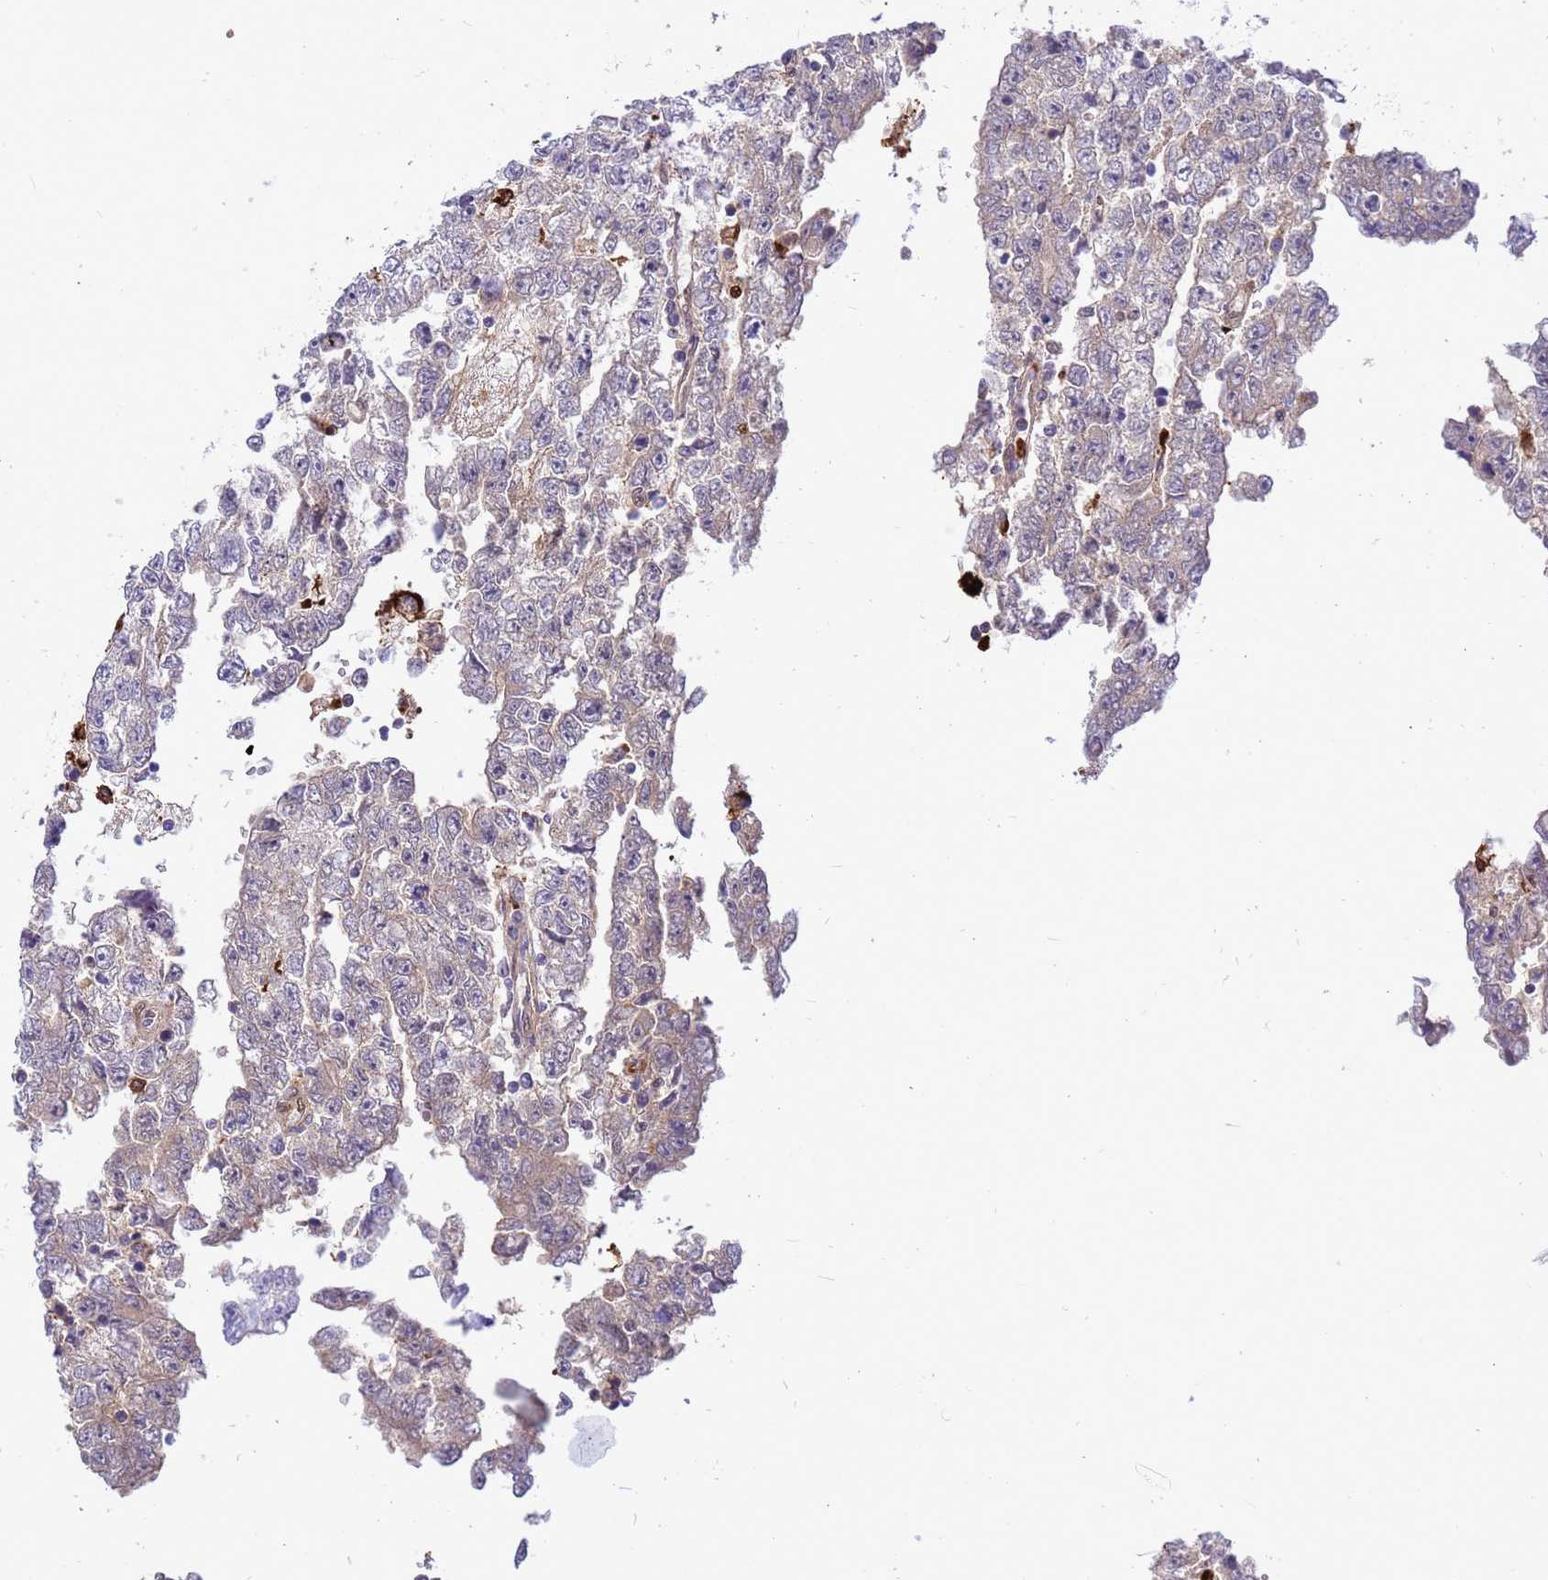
{"staining": {"intensity": "negative", "quantity": "none", "location": "none"}, "tissue": "testis cancer", "cell_type": "Tumor cells", "image_type": "cancer", "snomed": [{"axis": "morphology", "description": "Carcinoma, Embryonal, NOS"}, {"axis": "topography", "description": "Testis"}], "caption": "IHC photomicrograph of human embryonal carcinoma (testis) stained for a protein (brown), which shows no positivity in tumor cells.", "gene": "ORM1", "patient": {"sex": "male", "age": 25}}